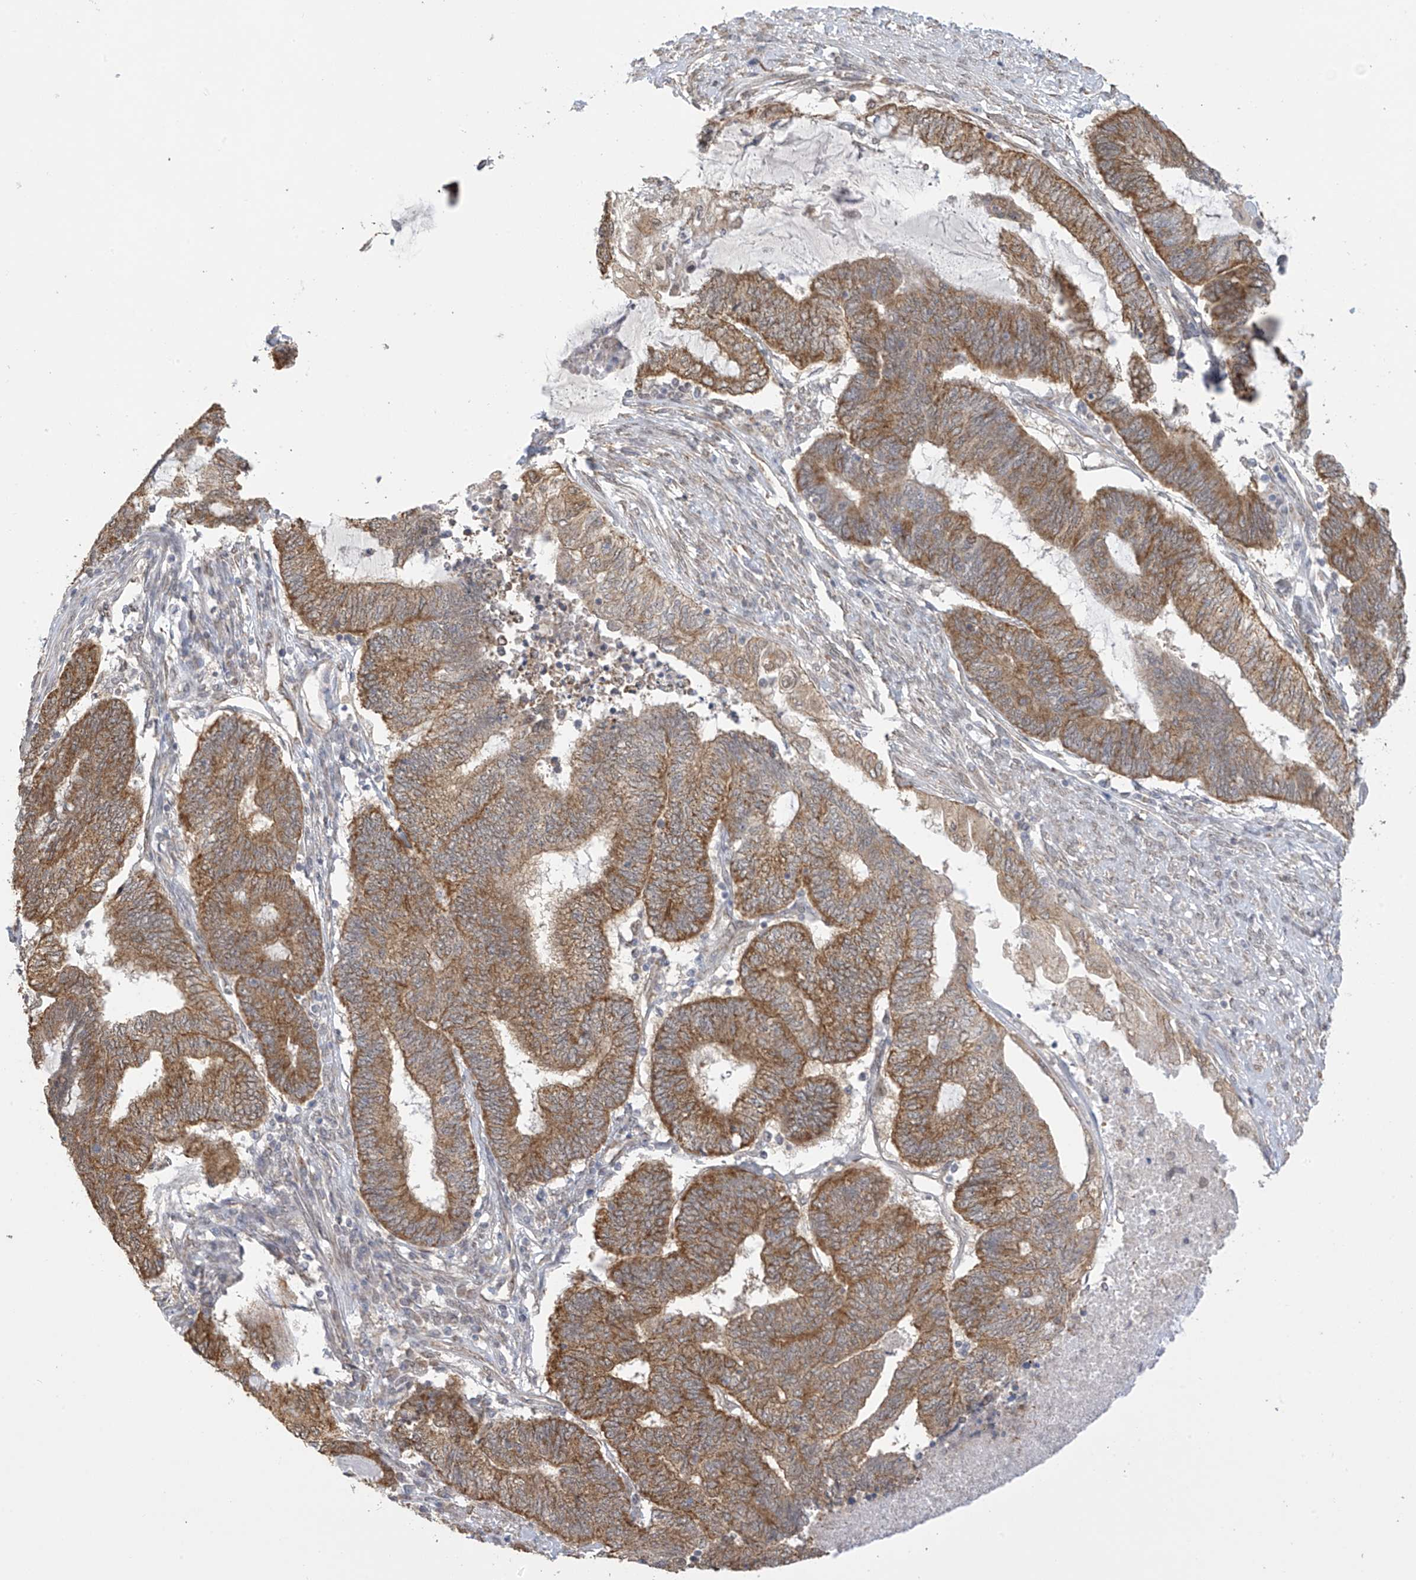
{"staining": {"intensity": "strong", "quantity": ">75%", "location": "cytoplasmic/membranous"}, "tissue": "endometrial cancer", "cell_type": "Tumor cells", "image_type": "cancer", "snomed": [{"axis": "morphology", "description": "Adenocarcinoma, NOS"}, {"axis": "topography", "description": "Uterus"}, {"axis": "topography", "description": "Endometrium"}], "caption": "Immunohistochemical staining of adenocarcinoma (endometrial) reveals high levels of strong cytoplasmic/membranous staining in approximately >75% of tumor cells.", "gene": "KIAA1522", "patient": {"sex": "female", "age": 70}}